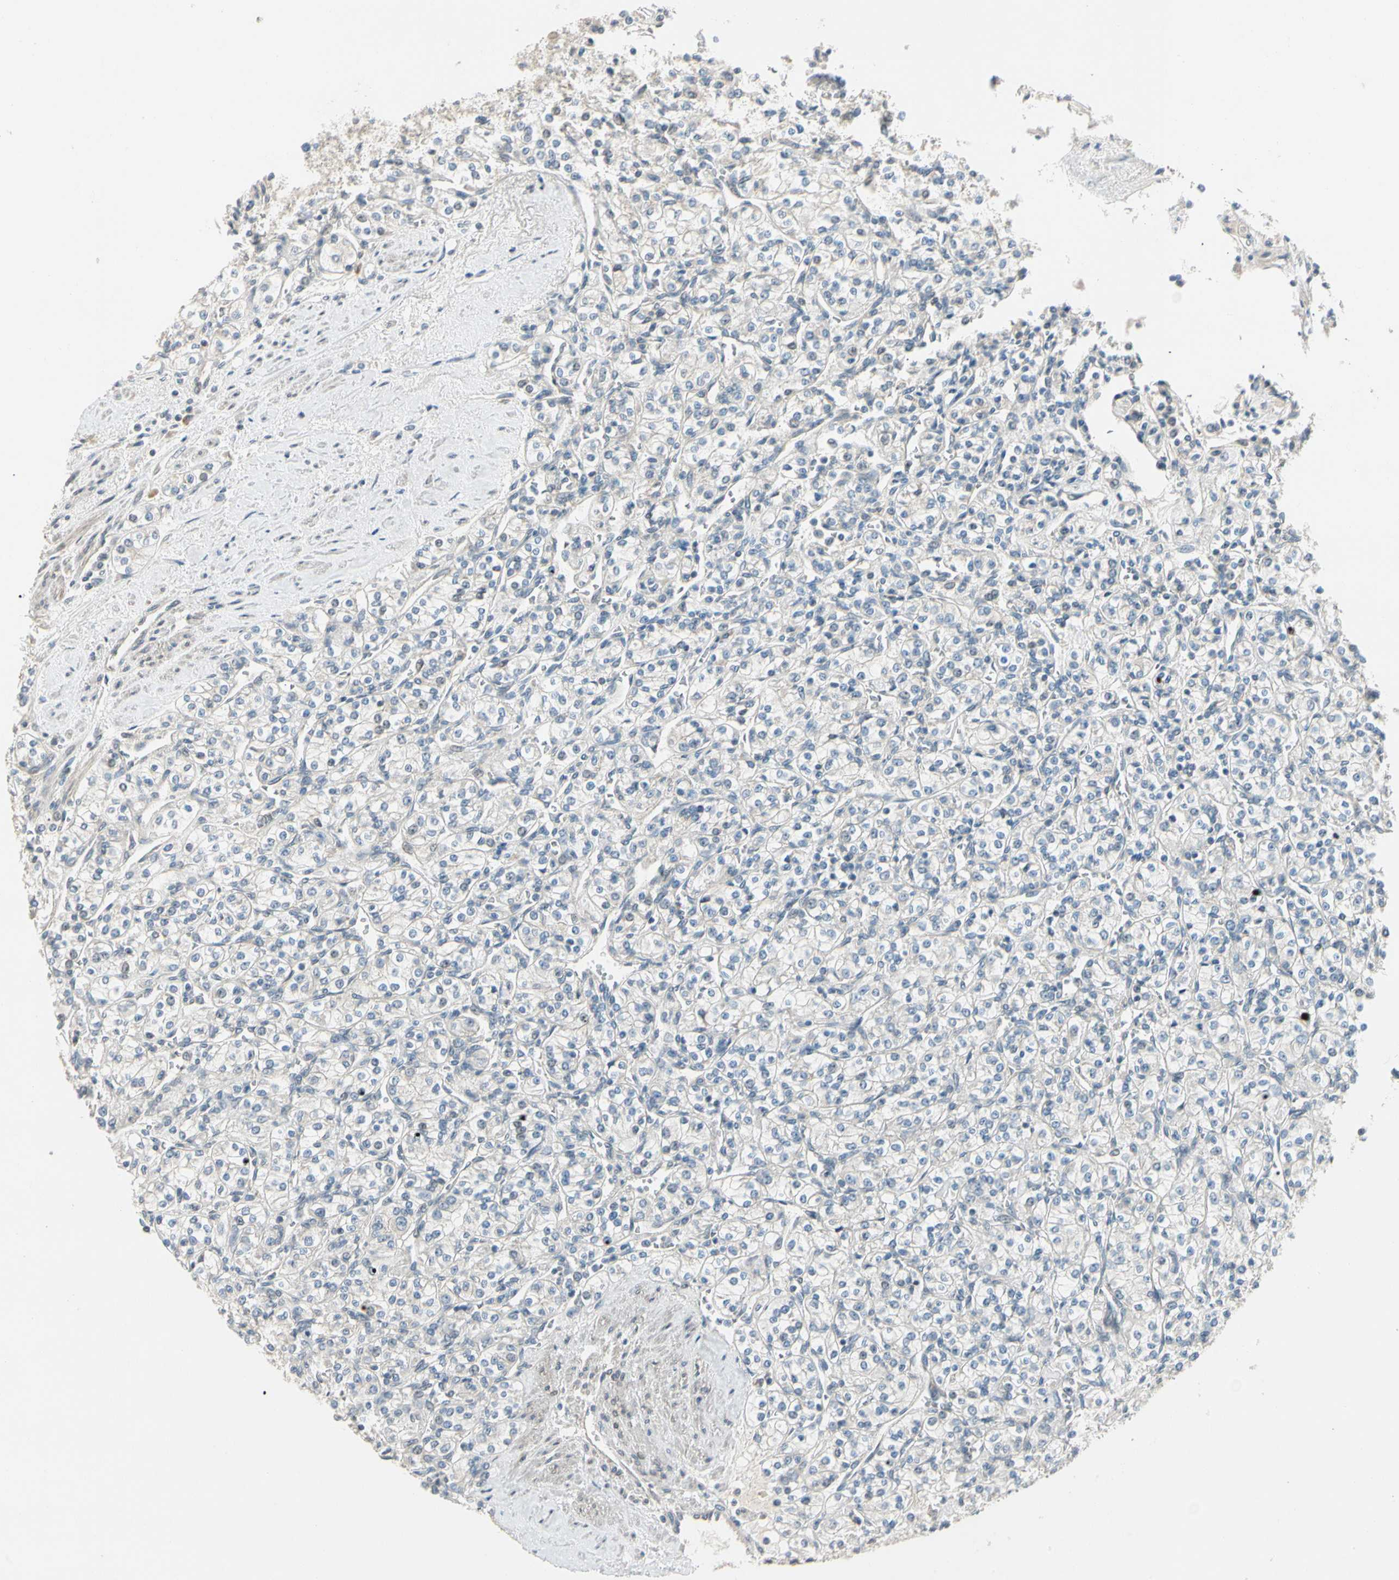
{"staining": {"intensity": "negative", "quantity": "none", "location": "none"}, "tissue": "renal cancer", "cell_type": "Tumor cells", "image_type": "cancer", "snomed": [{"axis": "morphology", "description": "Adenocarcinoma, NOS"}, {"axis": "topography", "description": "Kidney"}], "caption": "Immunohistochemistry of renal cancer (adenocarcinoma) displays no expression in tumor cells. (Immunohistochemistry (ihc), brightfield microscopy, high magnification).", "gene": "PCDHB15", "patient": {"sex": "male", "age": 77}}